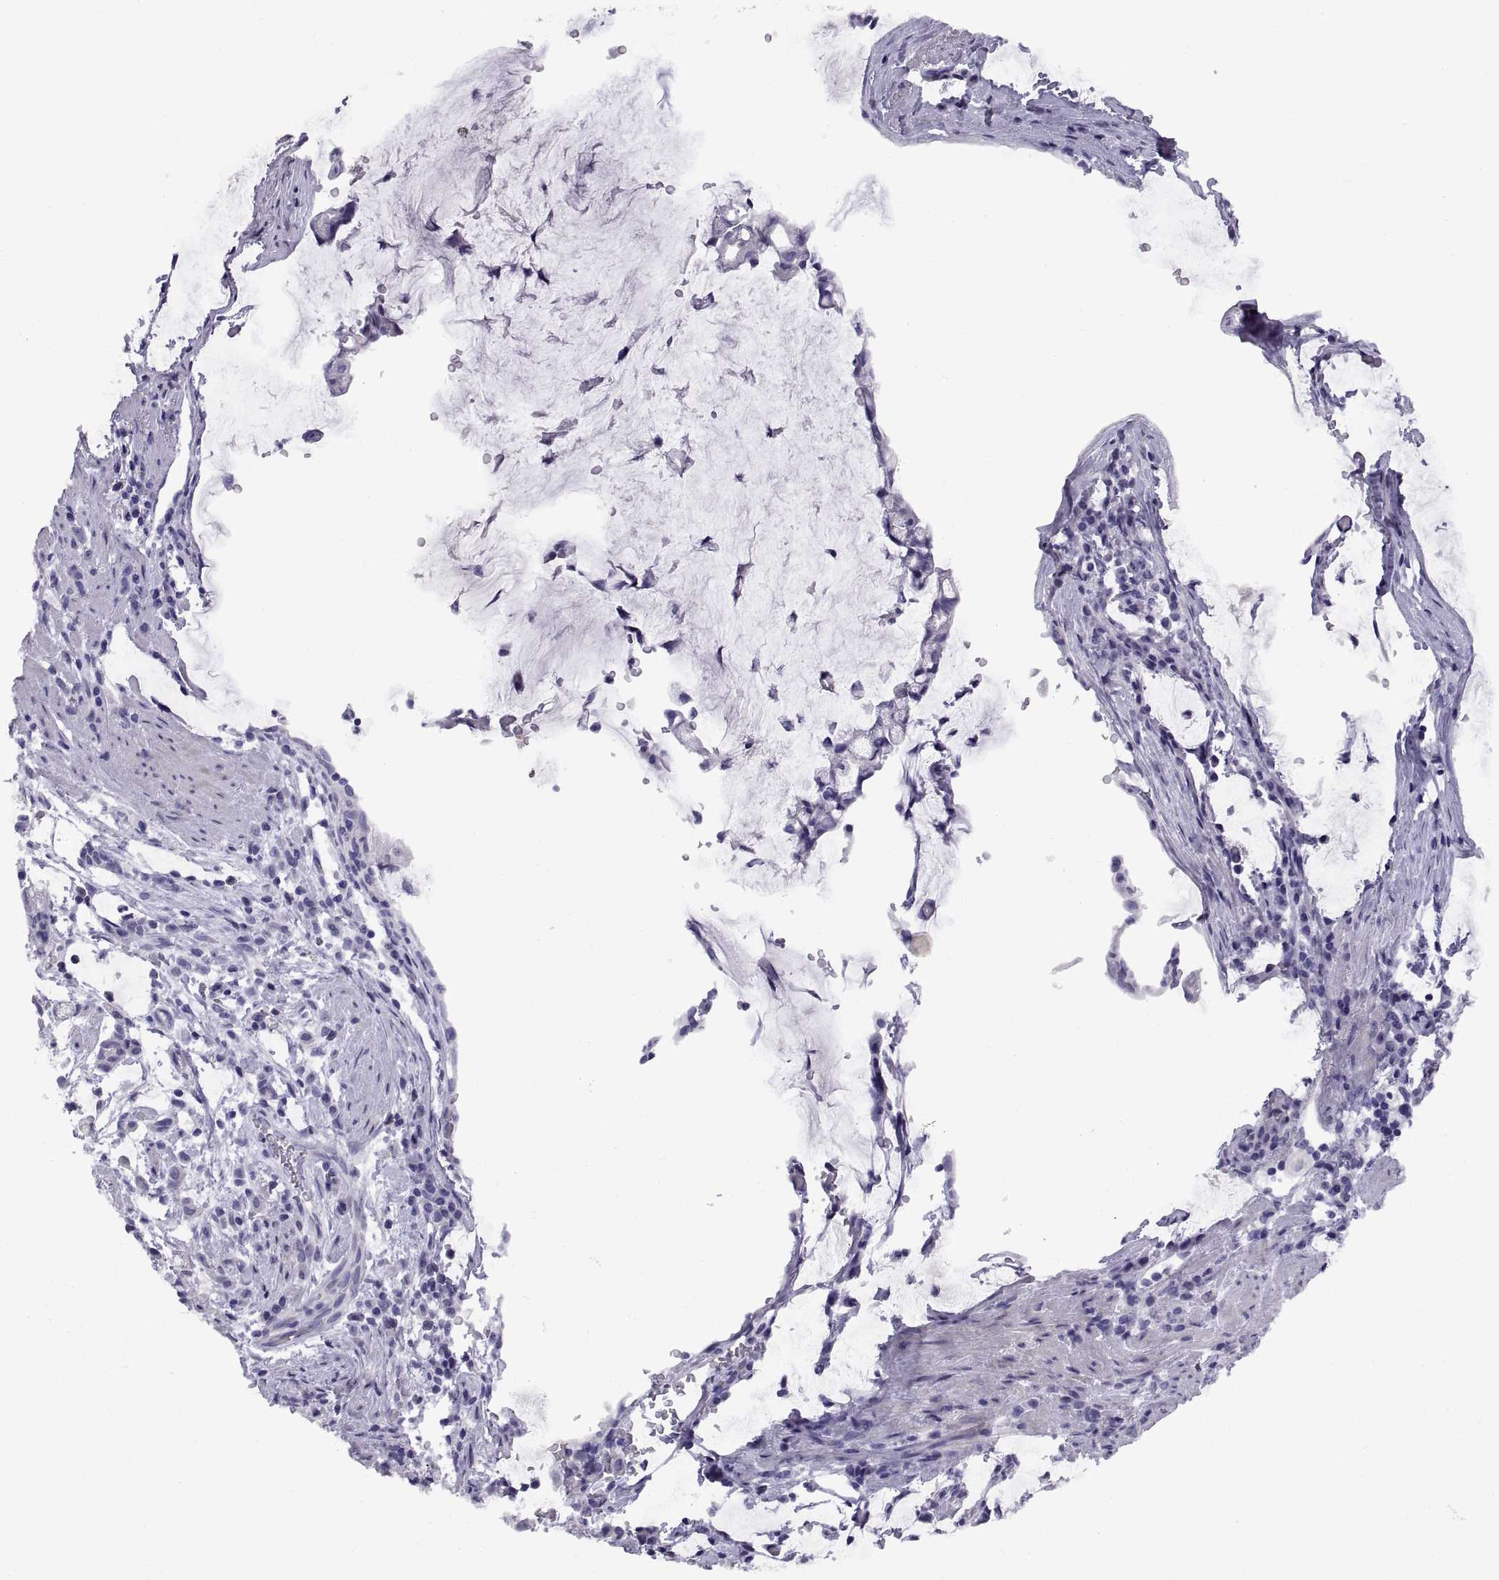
{"staining": {"intensity": "negative", "quantity": "none", "location": "none"}, "tissue": "stomach cancer", "cell_type": "Tumor cells", "image_type": "cancer", "snomed": [{"axis": "morphology", "description": "Adenocarcinoma, NOS"}, {"axis": "topography", "description": "Stomach"}], "caption": "DAB immunohistochemical staining of human stomach adenocarcinoma demonstrates no significant staining in tumor cells.", "gene": "RGS20", "patient": {"sex": "female", "age": 60}}